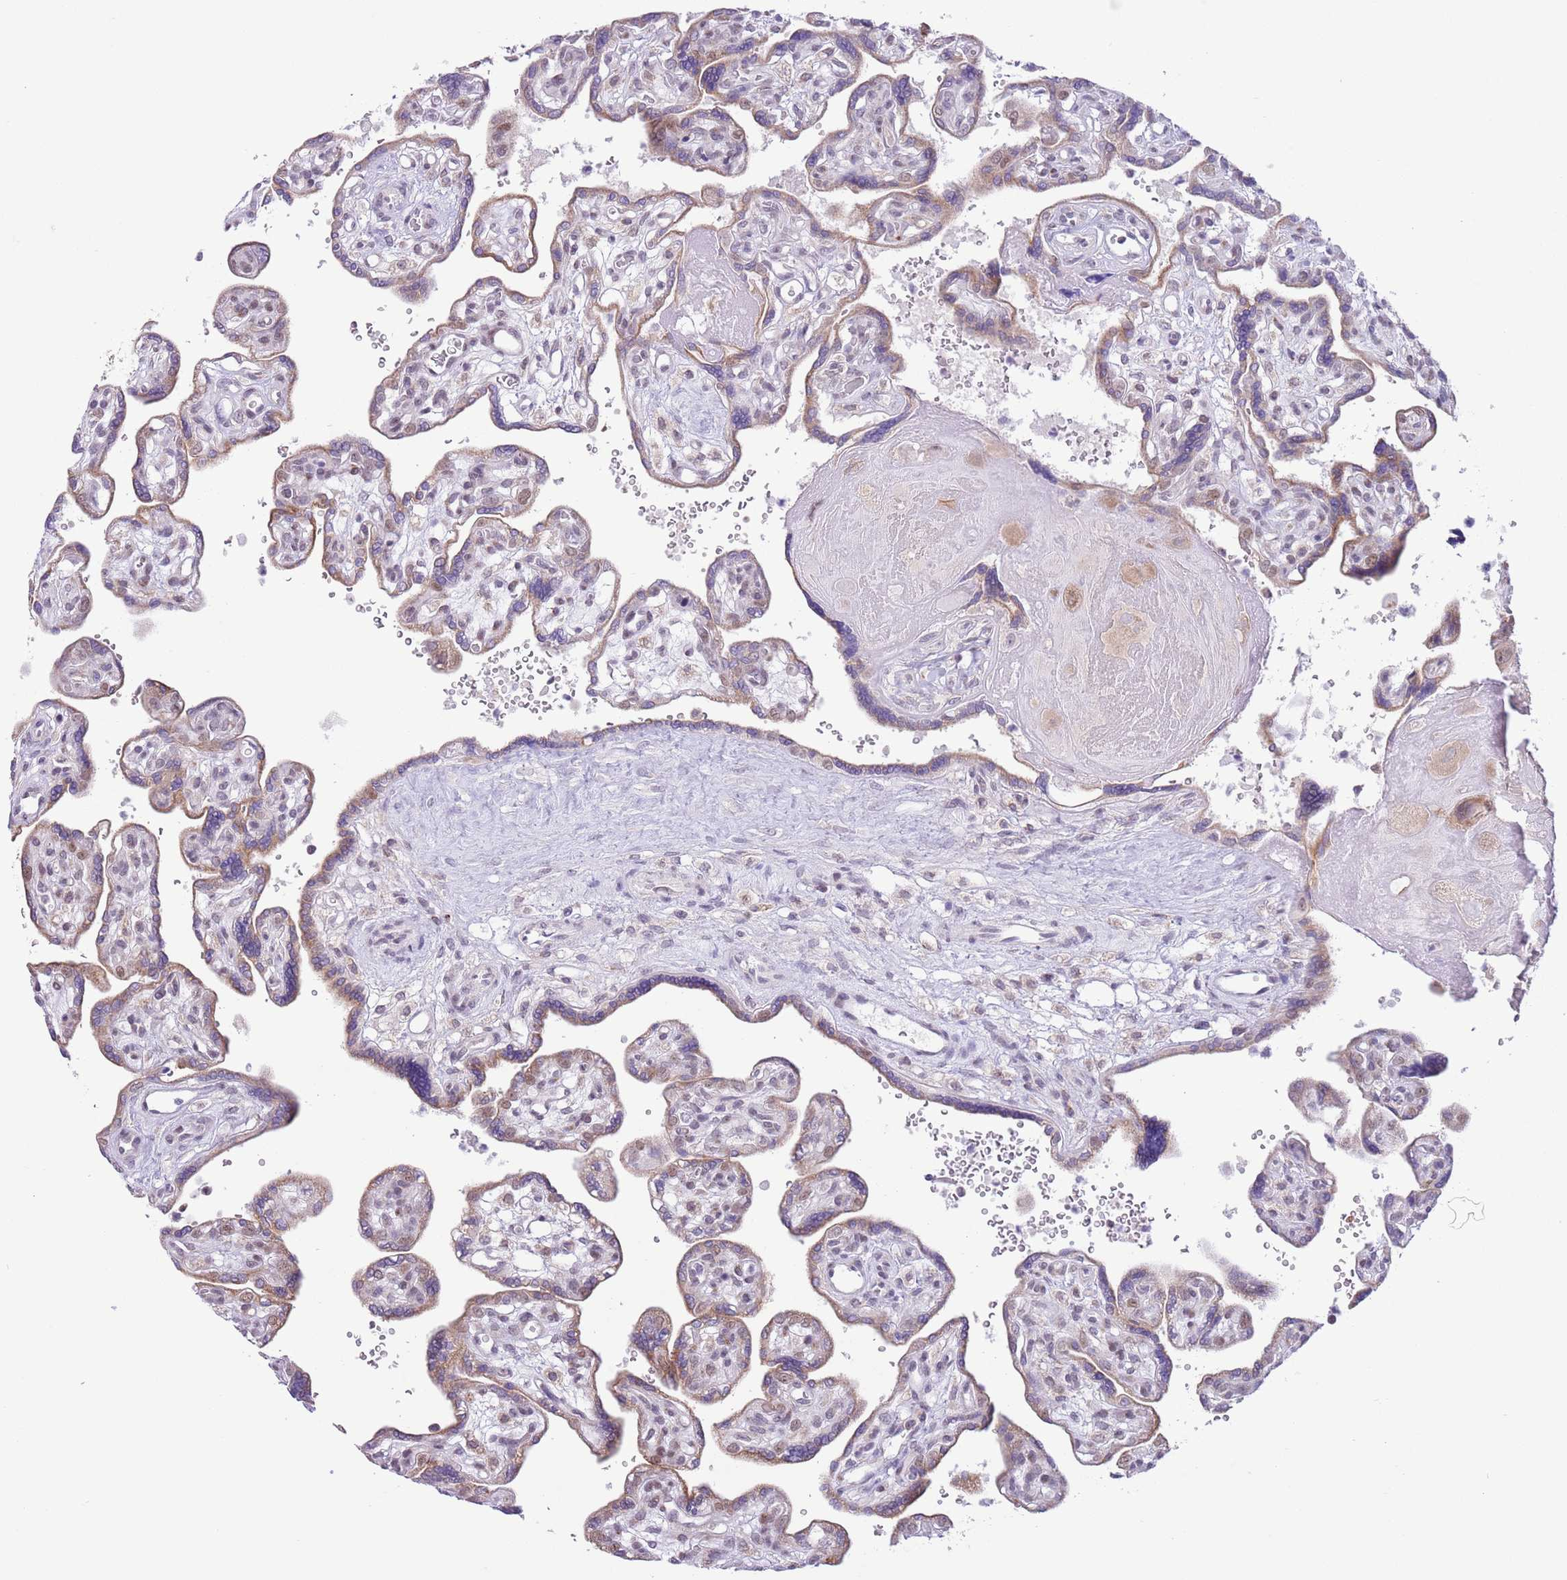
{"staining": {"intensity": "moderate", "quantity": "25%-75%", "location": "cytoplasmic/membranous"}, "tissue": "placenta", "cell_type": "Trophoblastic cells", "image_type": "normal", "snomed": [{"axis": "morphology", "description": "Normal tissue, NOS"}, {"axis": "topography", "description": "Placenta"}], "caption": "Immunohistochemistry (IHC) histopathology image of unremarkable placenta: placenta stained using immunohistochemistry demonstrates medium levels of moderate protein expression localized specifically in the cytoplasmic/membranous of trophoblastic cells, appearing as a cytoplasmic/membranous brown color.", "gene": "ZNF576", "patient": {"sex": "female", "age": 39}}